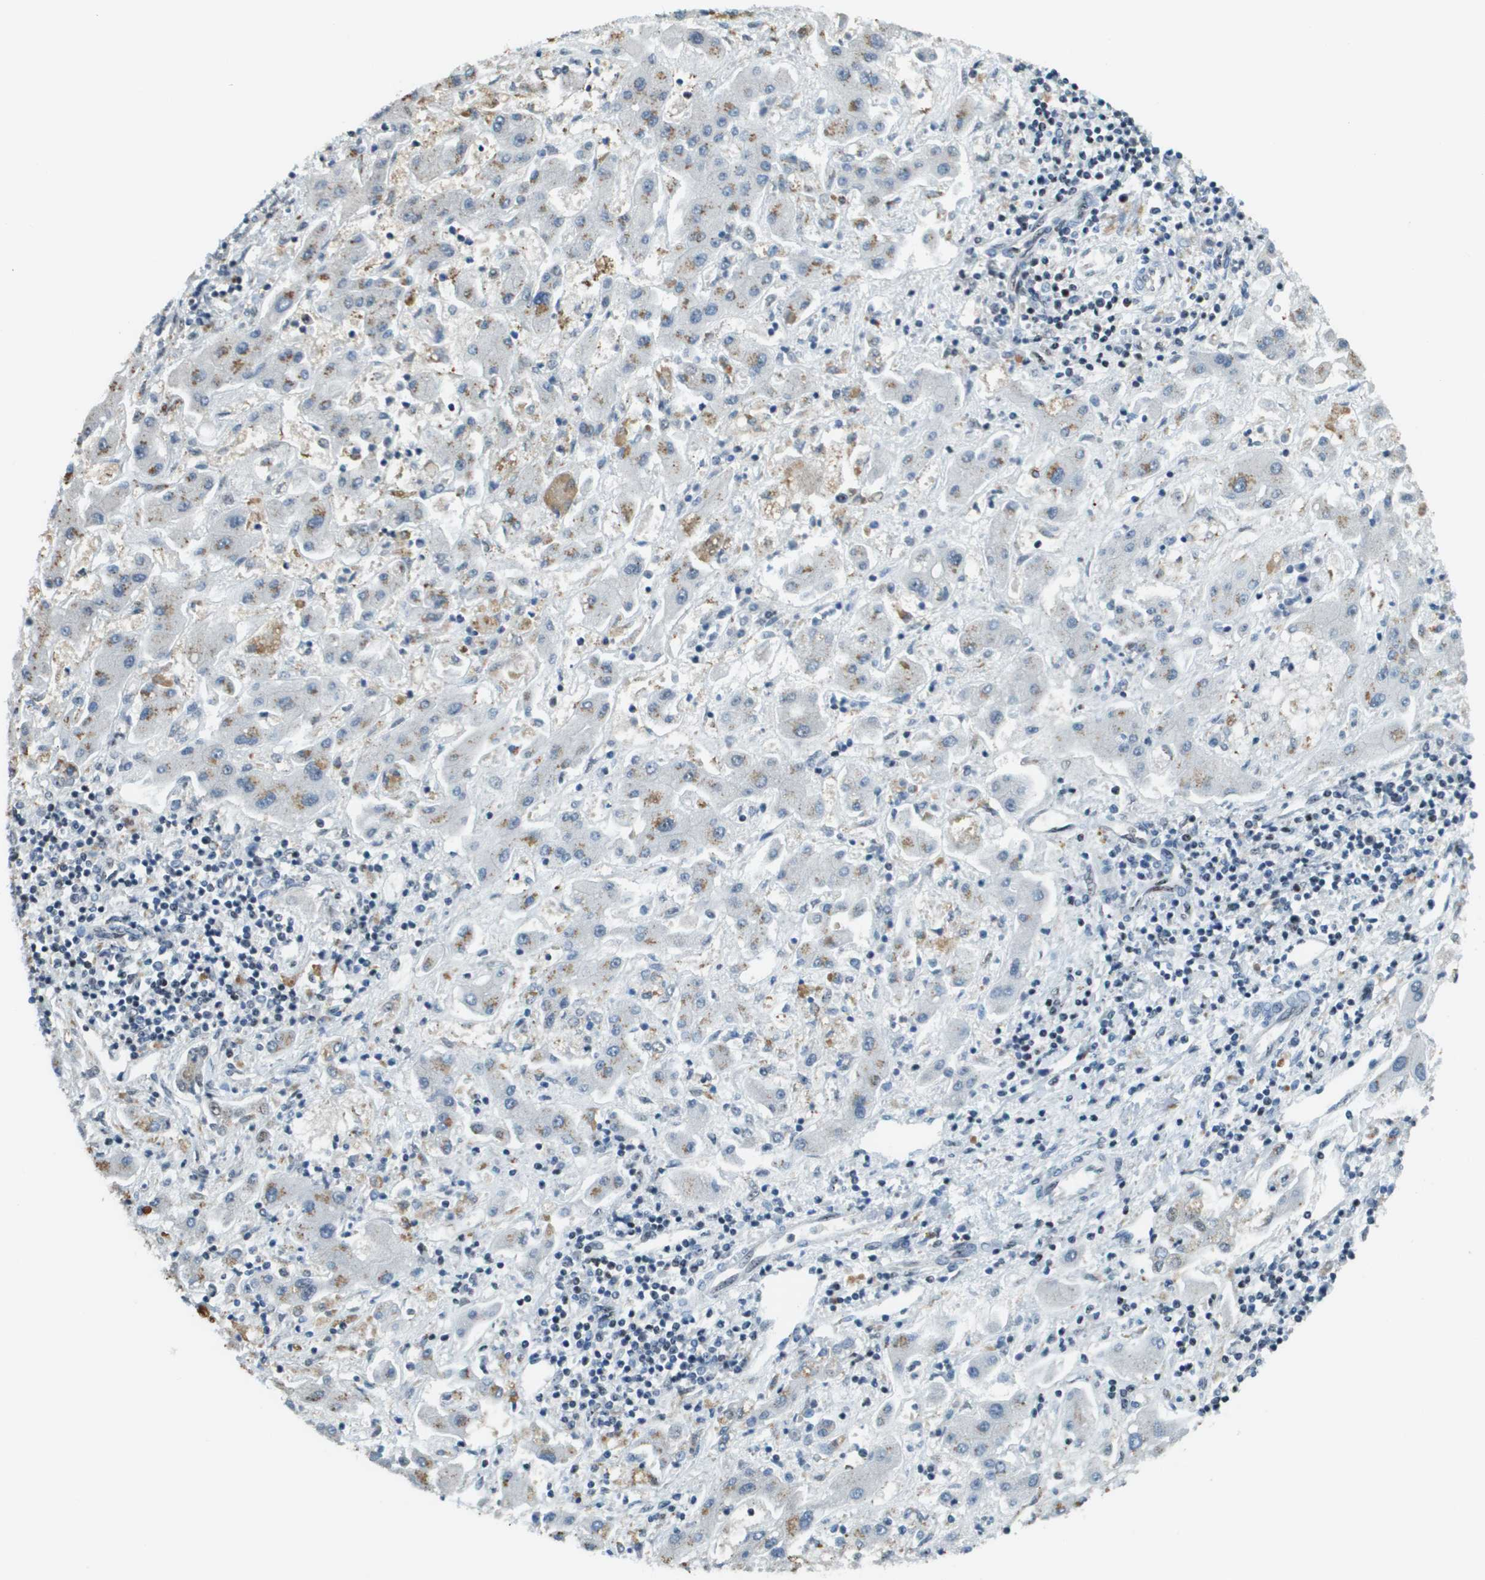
{"staining": {"intensity": "weak", "quantity": "<25%", "location": "cytoplasmic/membranous"}, "tissue": "liver cancer", "cell_type": "Tumor cells", "image_type": "cancer", "snomed": [{"axis": "morphology", "description": "Cholangiocarcinoma"}, {"axis": "topography", "description": "Liver"}], "caption": "Liver cancer (cholangiocarcinoma) was stained to show a protein in brown. There is no significant positivity in tumor cells. (DAB (3,3'-diaminobenzidine) immunohistochemistry (IHC) with hematoxylin counter stain).", "gene": "SP100", "patient": {"sex": "male", "age": 50}}